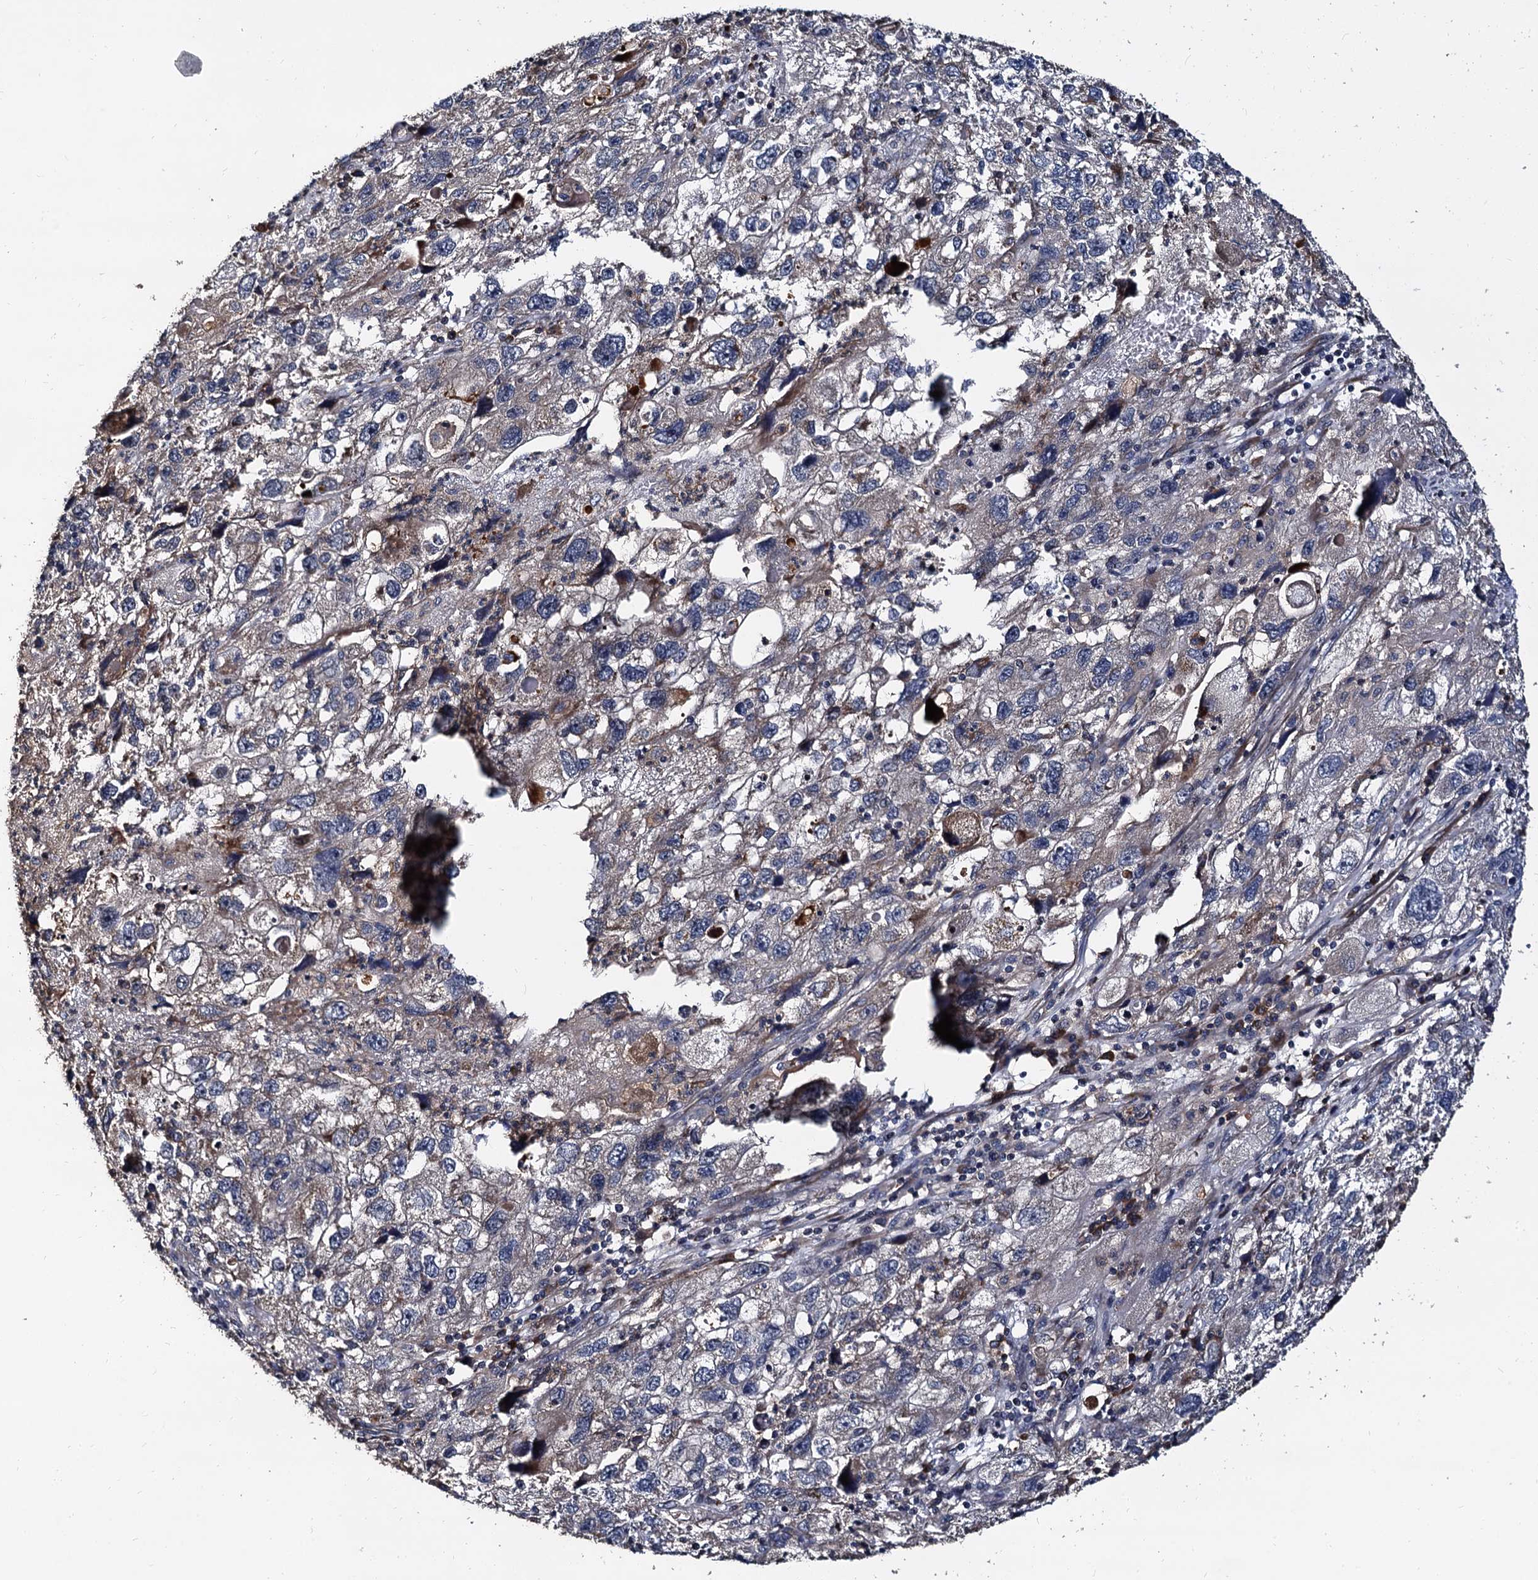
{"staining": {"intensity": "weak", "quantity": "<25%", "location": "cytoplasmic/membranous"}, "tissue": "endometrial cancer", "cell_type": "Tumor cells", "image_type": "cancer", "snomed": [{"axis": "morphology", "description": "Adenocarcinoma, NOS"}, {"axis": "topography", "description": "Endometrium"}], "caption": "Endometrial cancer (adenocarcinoma) stained for a protein using immunohistochemistry displays no positivity tumor cells.", "gene": "WWC3", "patient": {"sex": "female", "age": 49}}